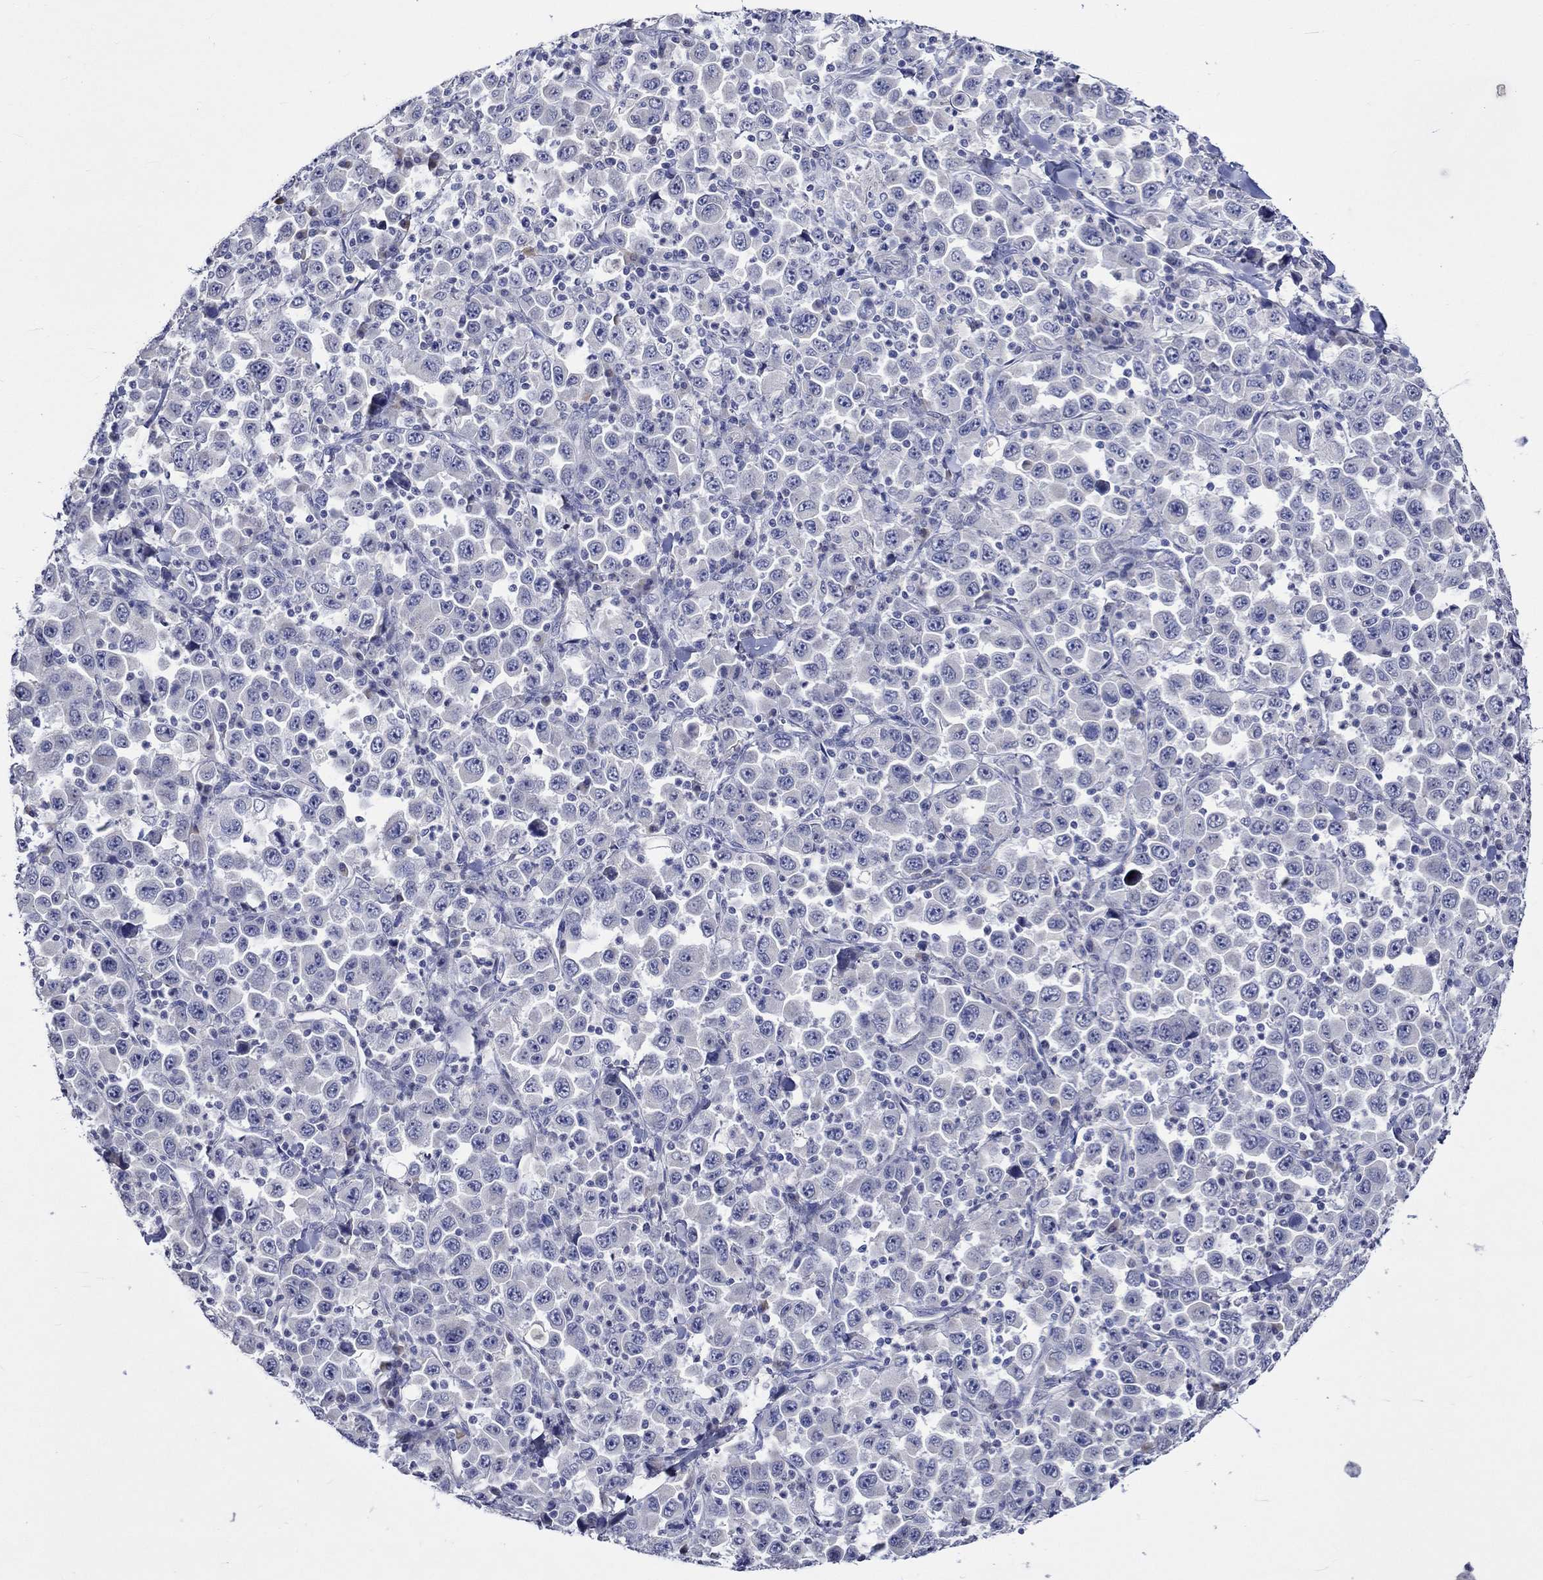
{"staining": {"intensity": "negative", "quantity": "none", "location": "none"}, "tissue": "stomach cancer", "cell_type": "Tumor cells", "image_type": "cancer", "snomed": [{"axis": "morphology", "description": "Normal tissue, NOS"}, {"axis": "morphology", "description": "Adenocarcinoma, NOS"}, {"axis": "topography", "description": "Stomach, upper"}, {"axis": "topography", "description": "Stomach"}], "caption": "Immunohistochemical staining of stomach cancer (adenocarcinoma) reveals no significant expression in tumor cells.", "gene": "CRYAB", "patient": {"sex": "male", "age": 59}}